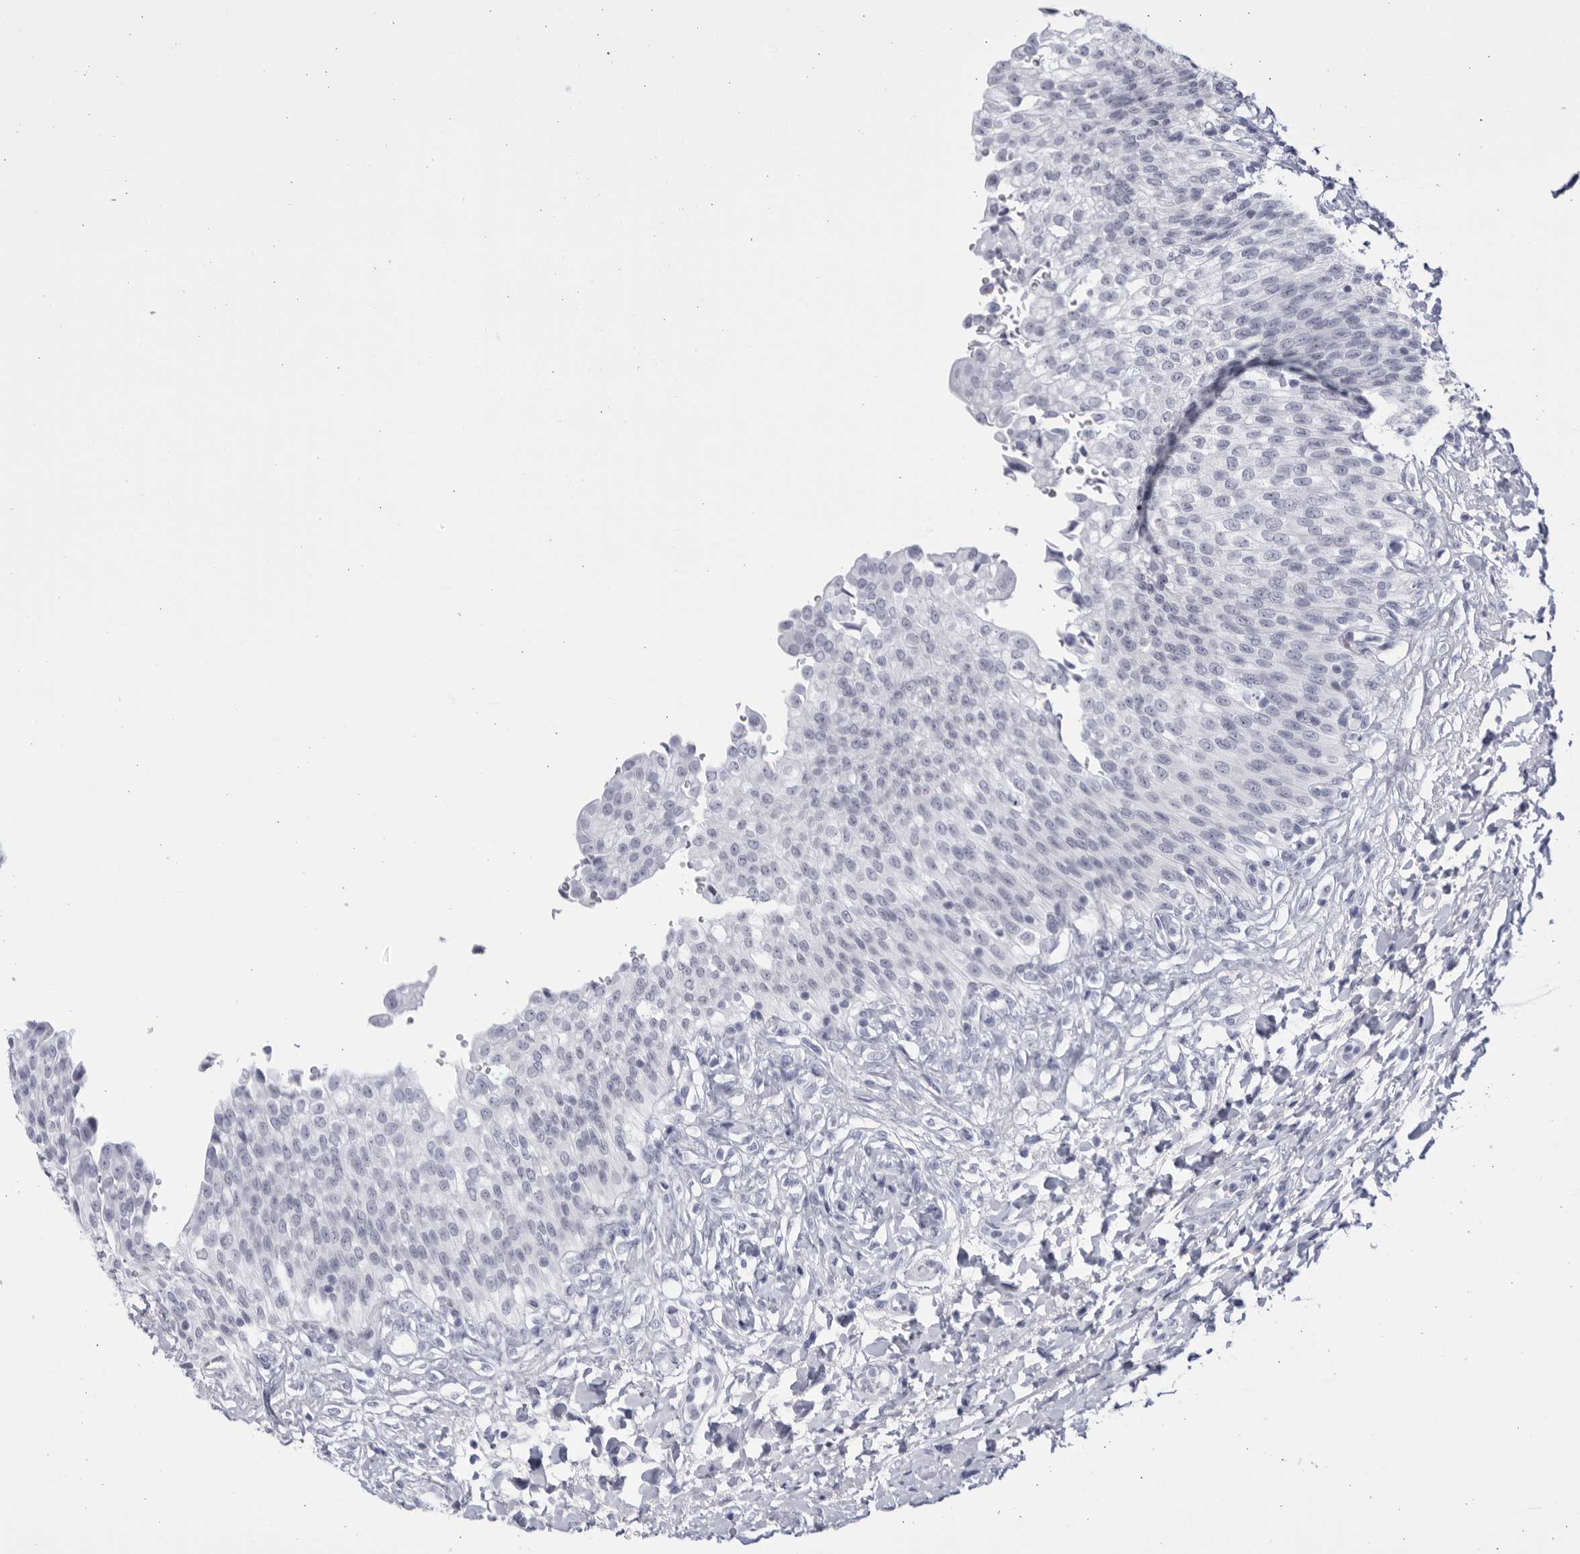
{"staining": {"intensity": "negative", "quantity": "none", "location": "none"}, "tissue": "urinary bladder", "cell_type": "Urothelial cells", "image_type": "normal", "snomed": [{"axis": "morphology", "description": "Urothelial carcinoma, High grade"}, {"axis": "topography", "description": "Urinary bladder"}], "caption": "High magnification brightfield microscopy of benign urinary bladder stained with DAB (3,3'-diaminobenzidine) (brown) and counterstained with hematoxylin (blue): urothelial cells show no significant staining. (DAB (3,3'-diaminobenzidine) IHC visualized using brightfield microscopy, high magnification).", "gene": "CCDC181", "patient": {"sex": "male", "age": 46}}